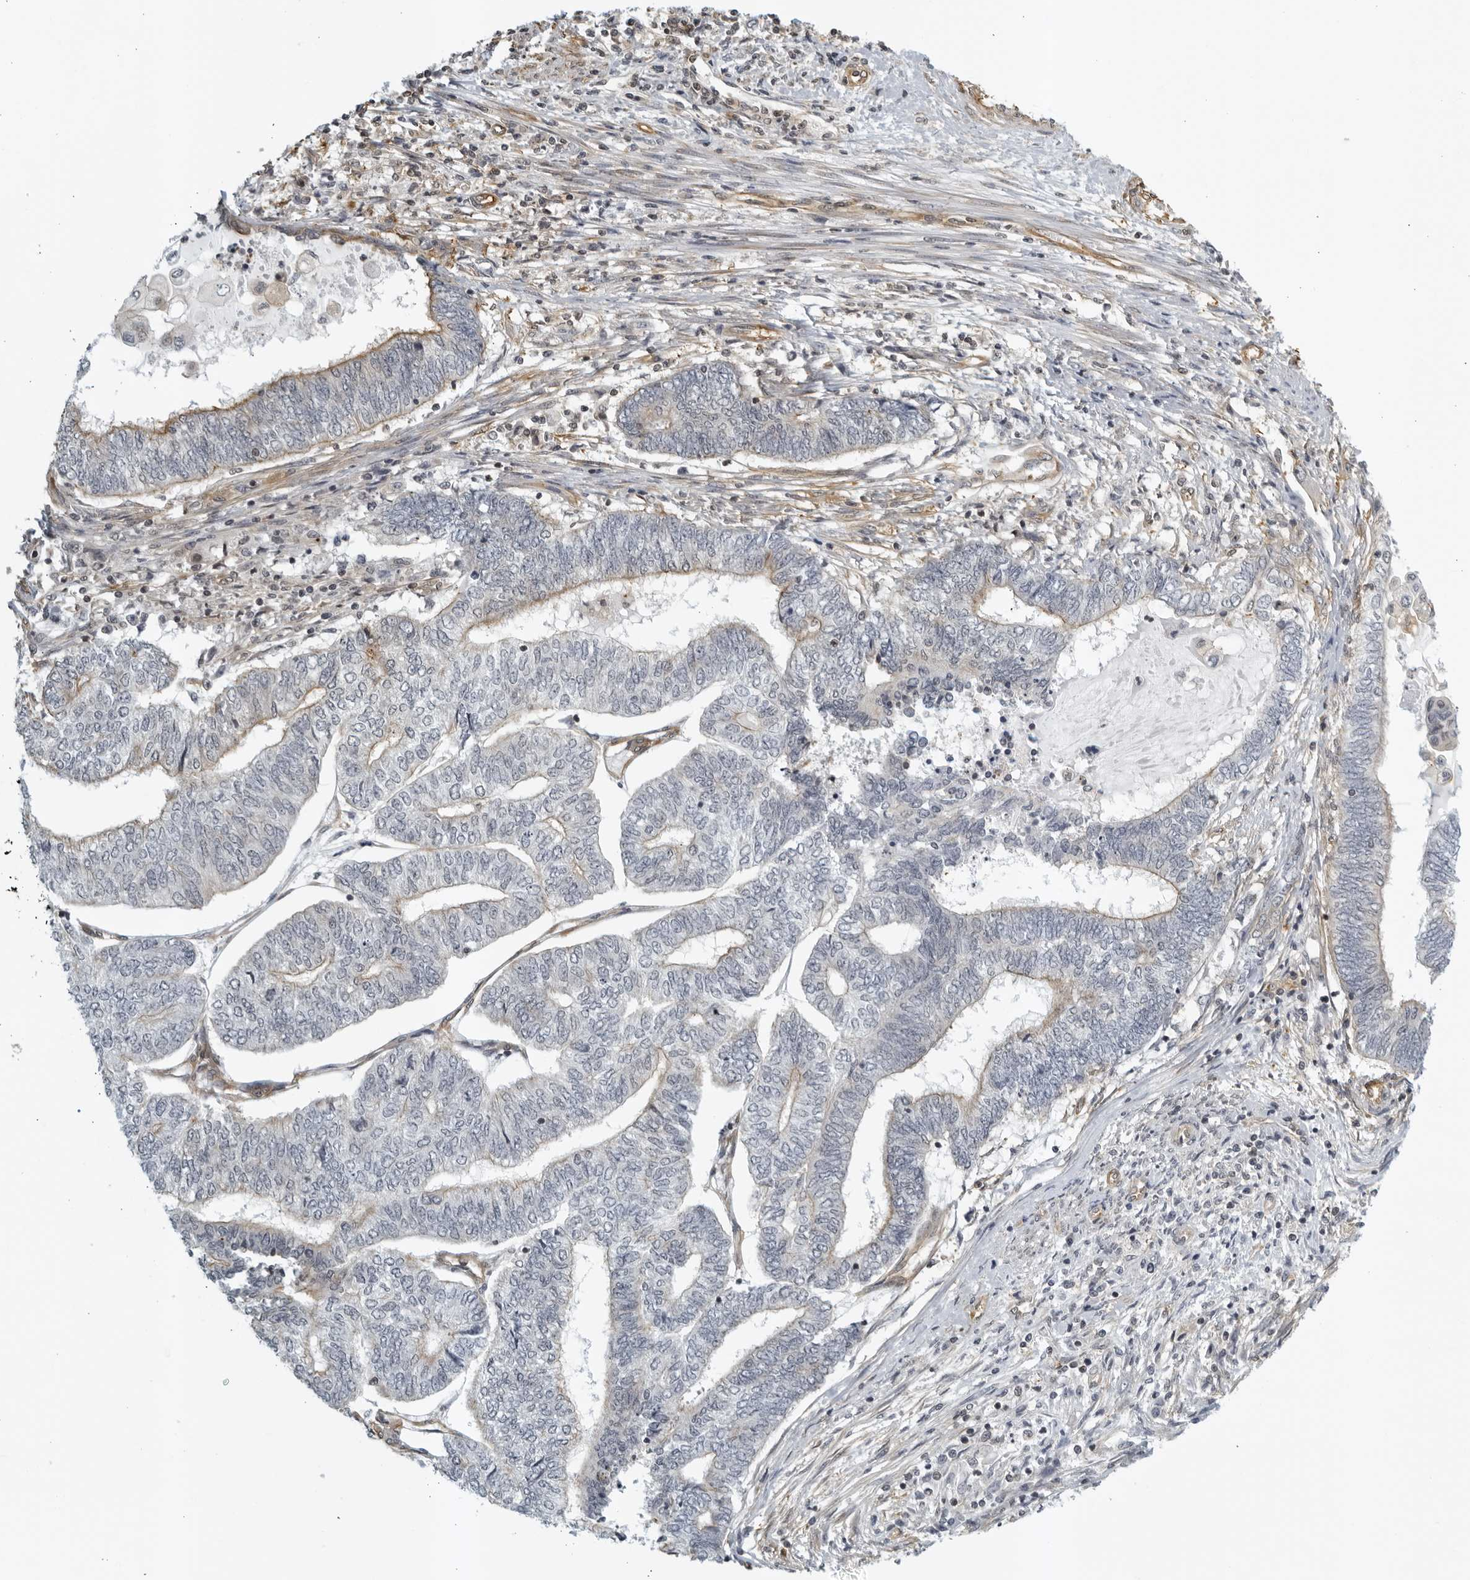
{"staining": {"intensity": "moderate", "quantity": "<25%", "location": "cytoplasmic/membranous"}, "tissue": "endometrial cancer", "cell_type": "Tumor cells", "image_type": "cancer", "snomed": [{"axis": "morphology", "description": "Adenocarcinoma, NOS"}, {"axis": "topography", "description": "Uterus"}, {"axis": "topography", "description": "Endometrium"}], "caption": "Immunohistochemical staining of human adenocarcinoma (endometrial) exhibits moderate cytoplasmic/membranous protein positivity in about <25% of tumor cells. (Stains: DAB (3,3'-diaminobenzidine) in brown, nuclei in blue, Microscopy: brightfield microscopy at high magnification).", "gene": "SERTAD4", "patient": {"sex": "female", "age": 70}}